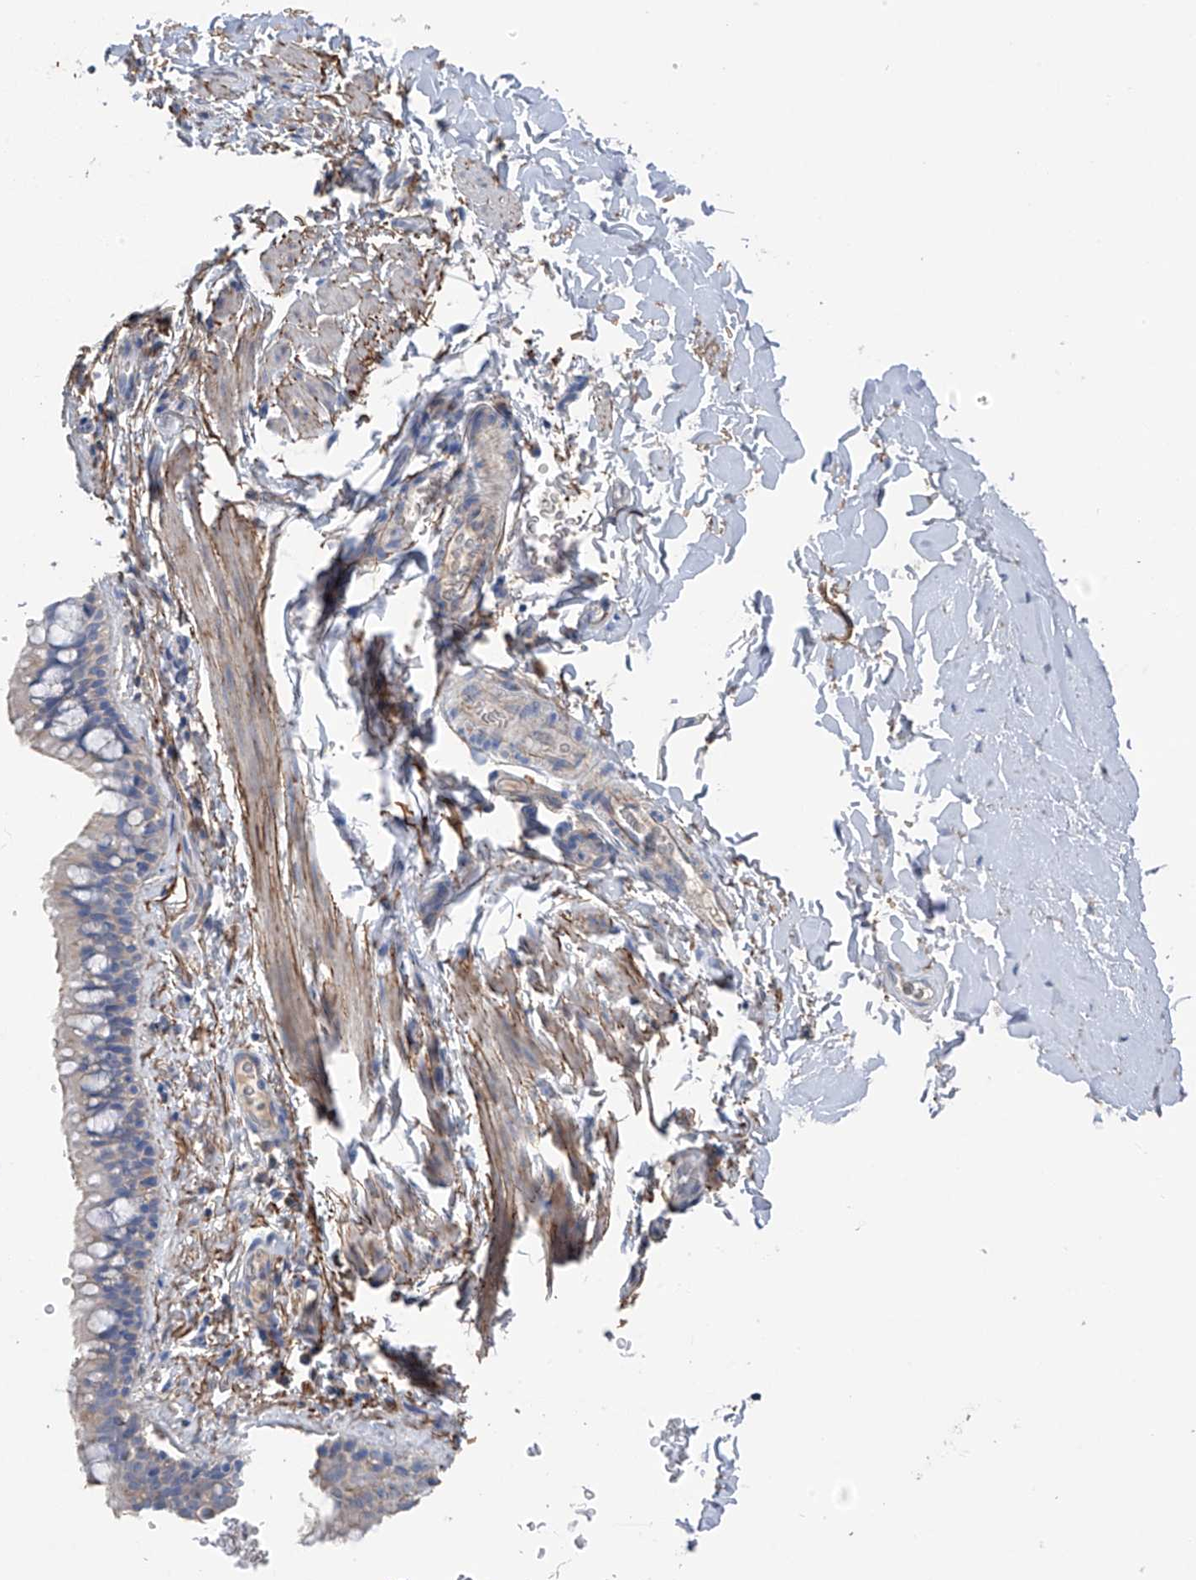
{"staining": {"intensity": "negative", "quantity": "none", "location": "none"}, "tissue": "bronchus", "cell_type": "Respiratory epithelial cells", "image_type": "normal", "snomed": [{"axis": "morphology", "description": "Normal tissue, NOS"}, {"axis": "topography", "description": "Cartilage tissue"}, {"axis": "topography", "description": "Bronchus"}], "caption": "DAB (3,3'-diaminobenzidine) immunohistochemical staining of unremarkable bronchus reveals no significant positivity in respiratory epithelial cells. (Immunohistochemistry (ihc), brightfield microscopy, high magnification).", "gene": "GALNTL6", "patient": {"sex": "female", "age": 36}}